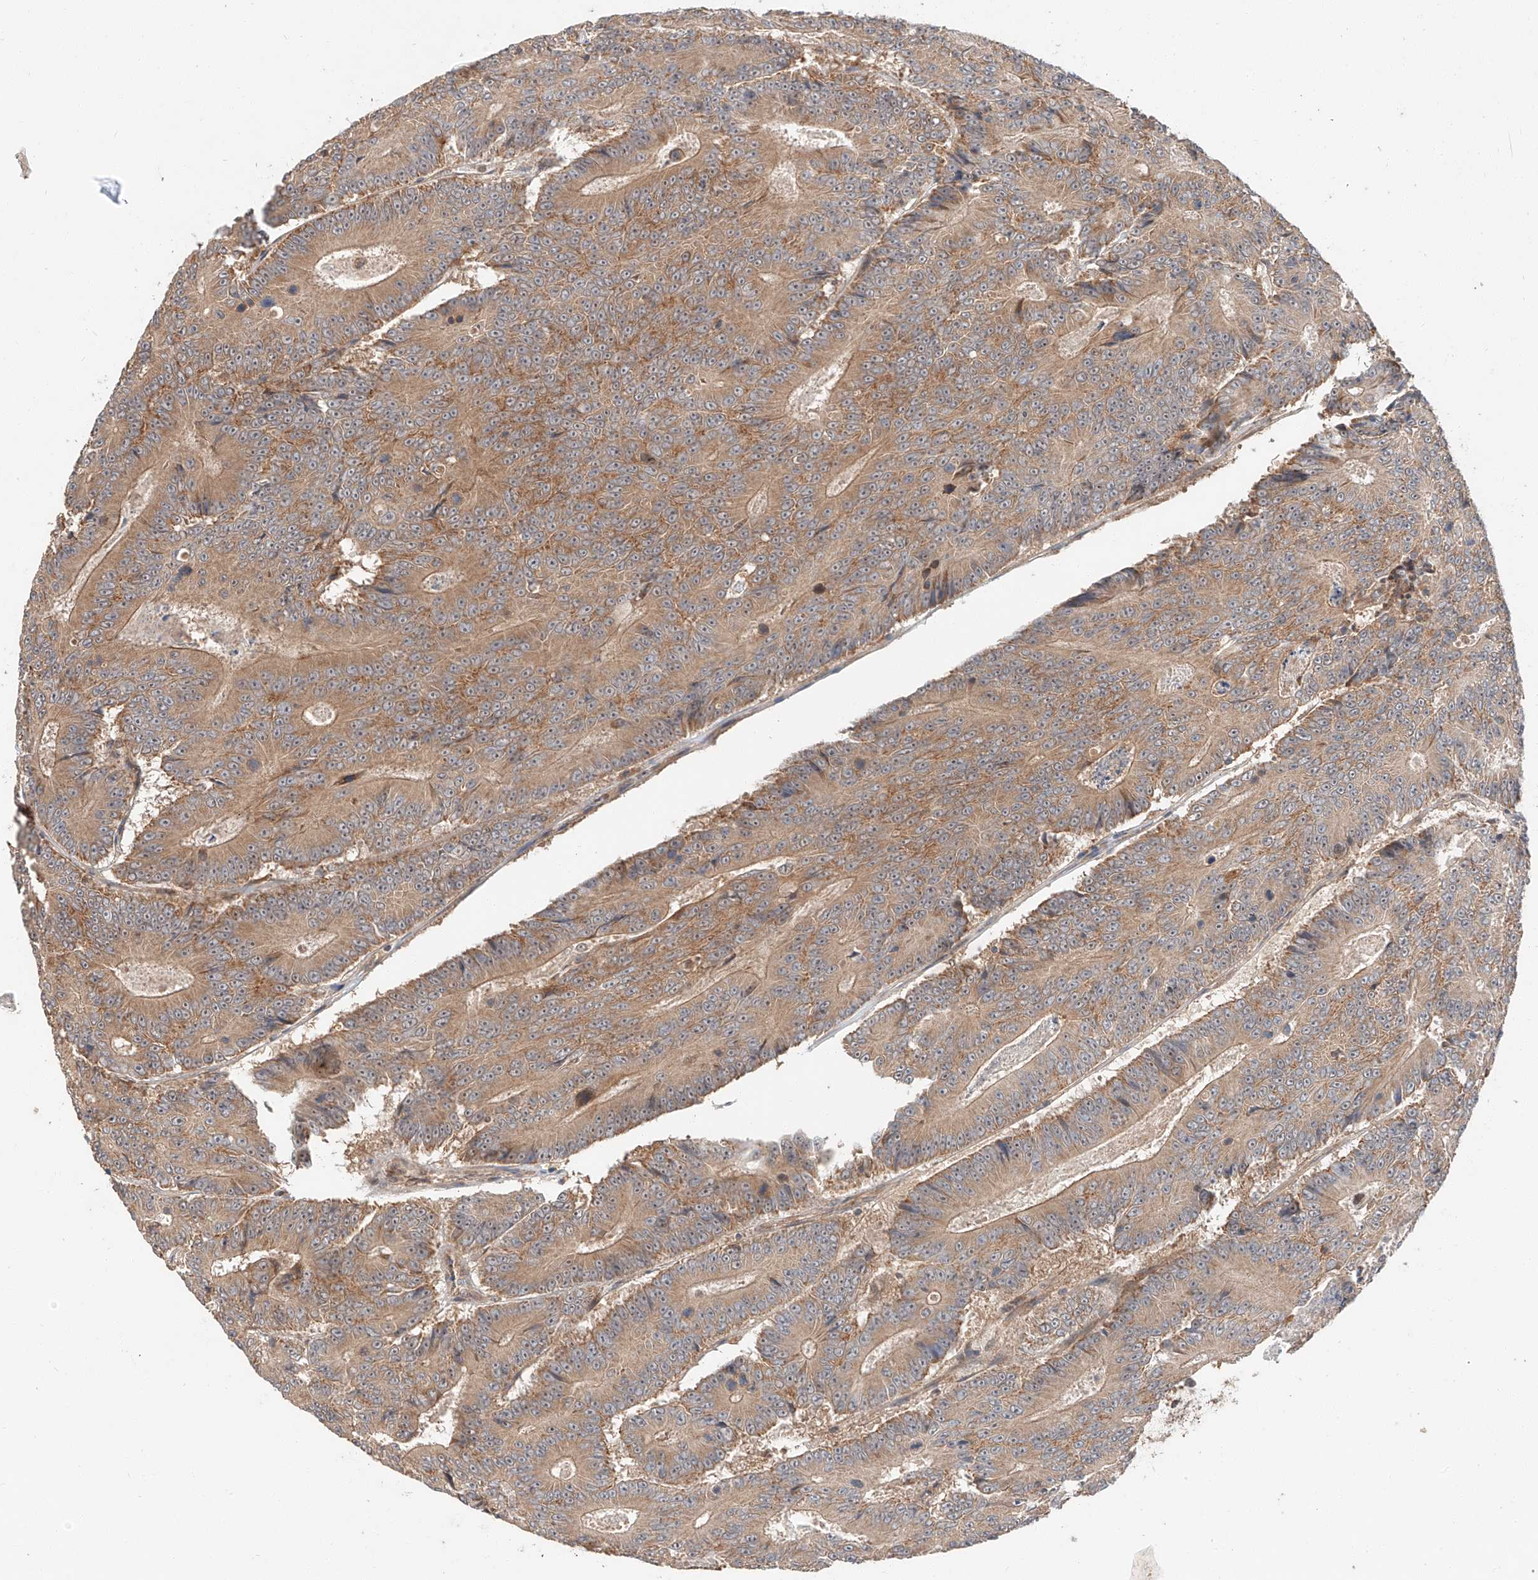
{"staining": {"intensity": "moderate", "quantity": ">75%", "location": "cytoplasmic/membranous"}, "tissue": "colorectal cancer", "cell_type": "Tumor cells", "image_type": "cancer", "snomed": [{"axis": "morphology", "description": "Adenocarcinoma, NOS"}, {"axis": "topography", "description": "Colon"}], "caption": "Protein staining shows moderate cytoplasmic/membranous expression in approximately >75% of tumor cells in colorectal cancer.", "gene": "XPNPEP1", "patient": {"sex": "male", "age": 83}}